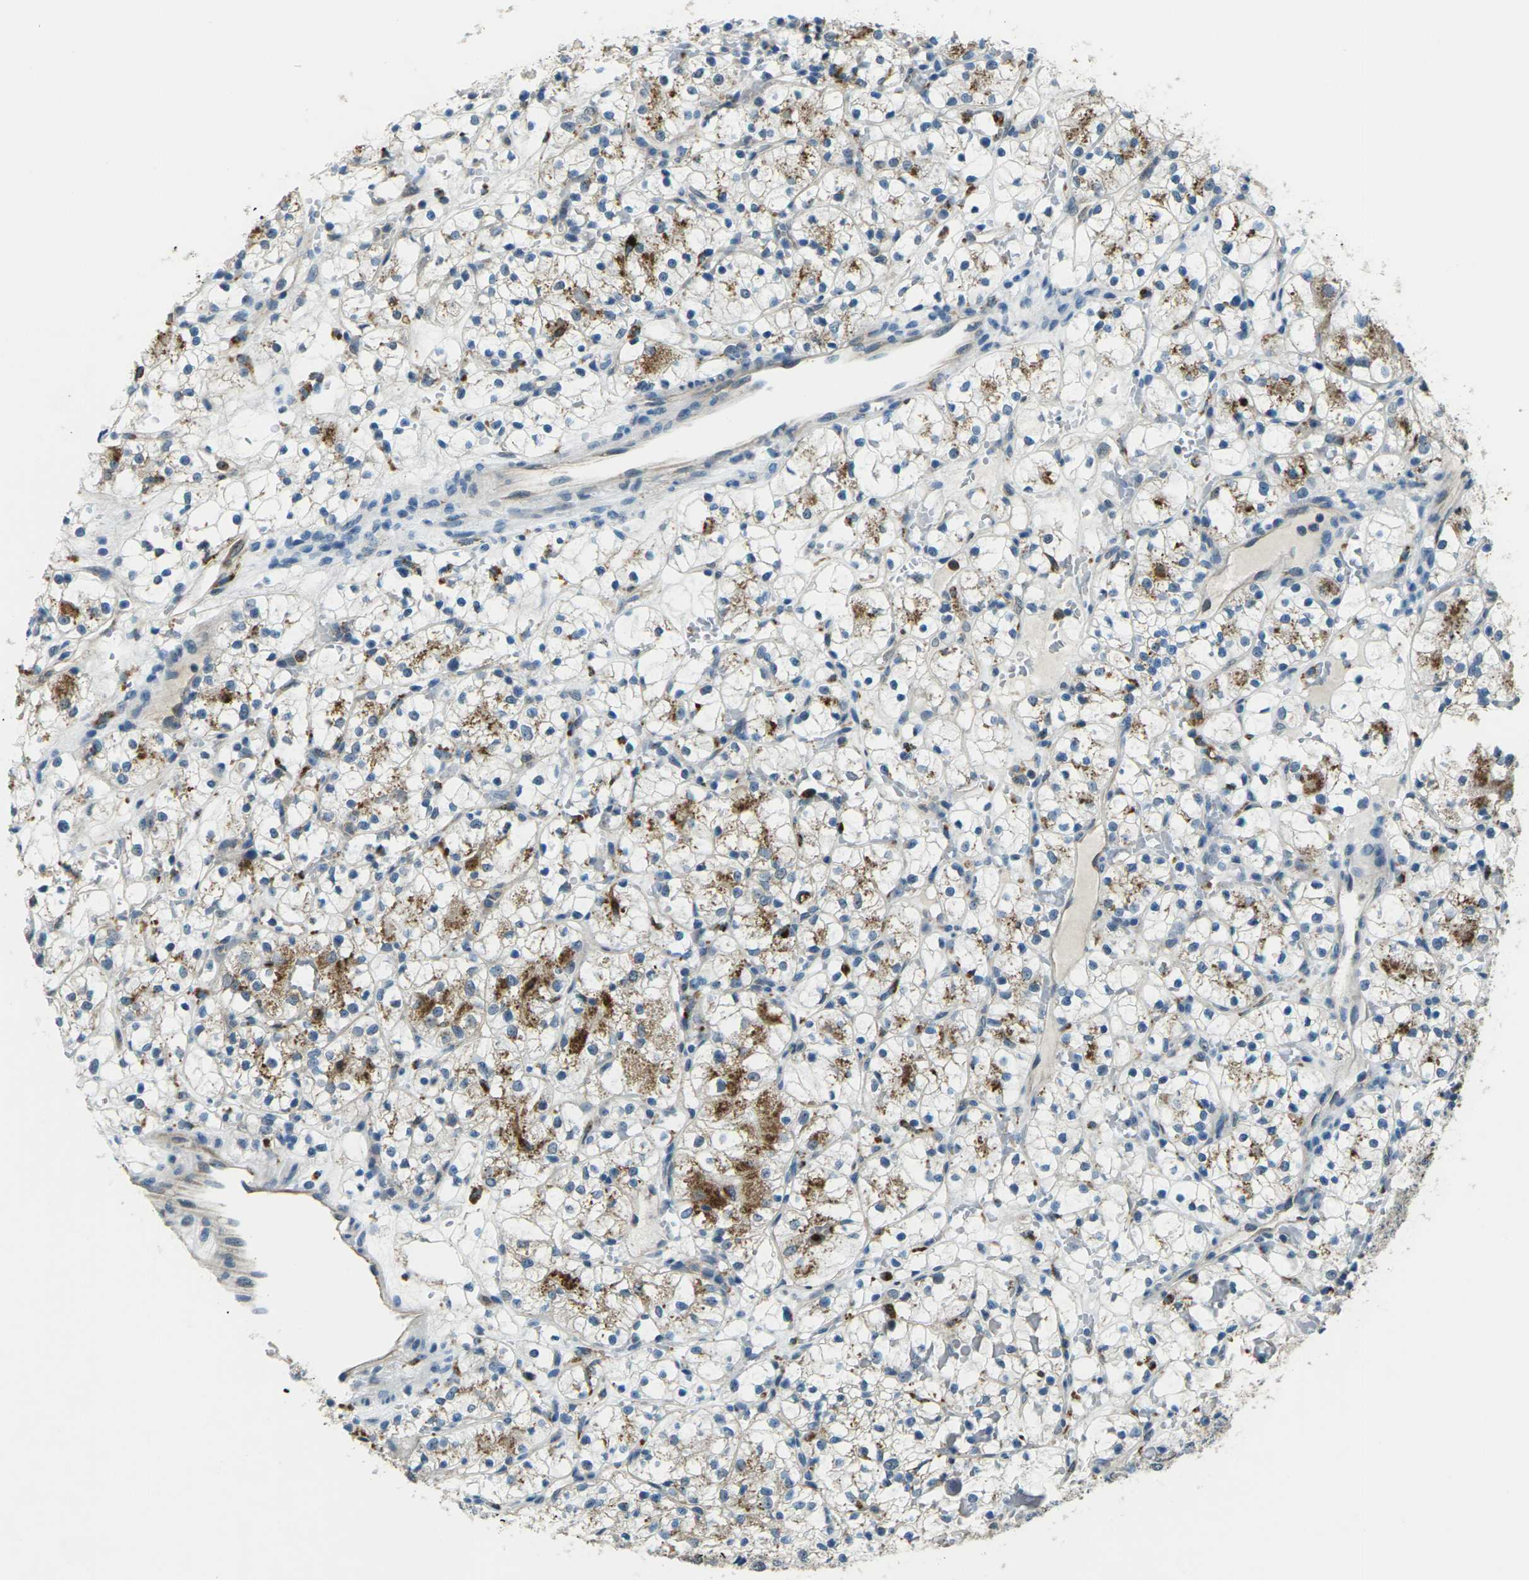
{"staining": {"intensity": "moderate", "quantity": "<25%", "location": "cytoplasmic/membranous"}, "tissue": "renal cancer", "cell_type": "Tumor cells", "image_type": "cancer", "snomed": [{"axis": "morphology", "description": "Adenocarcinoma, NOS"}, {"axis": "topography", "description": "Kidney"}], "caption": "Brown immunohistochemical staining in human renal cancer exhibits moderate cytoplasmic/membranous staining in approximately <25% of tumor cells.", "gene": "SLC31A2", "patient": {"sex": "female", "age": 60}}